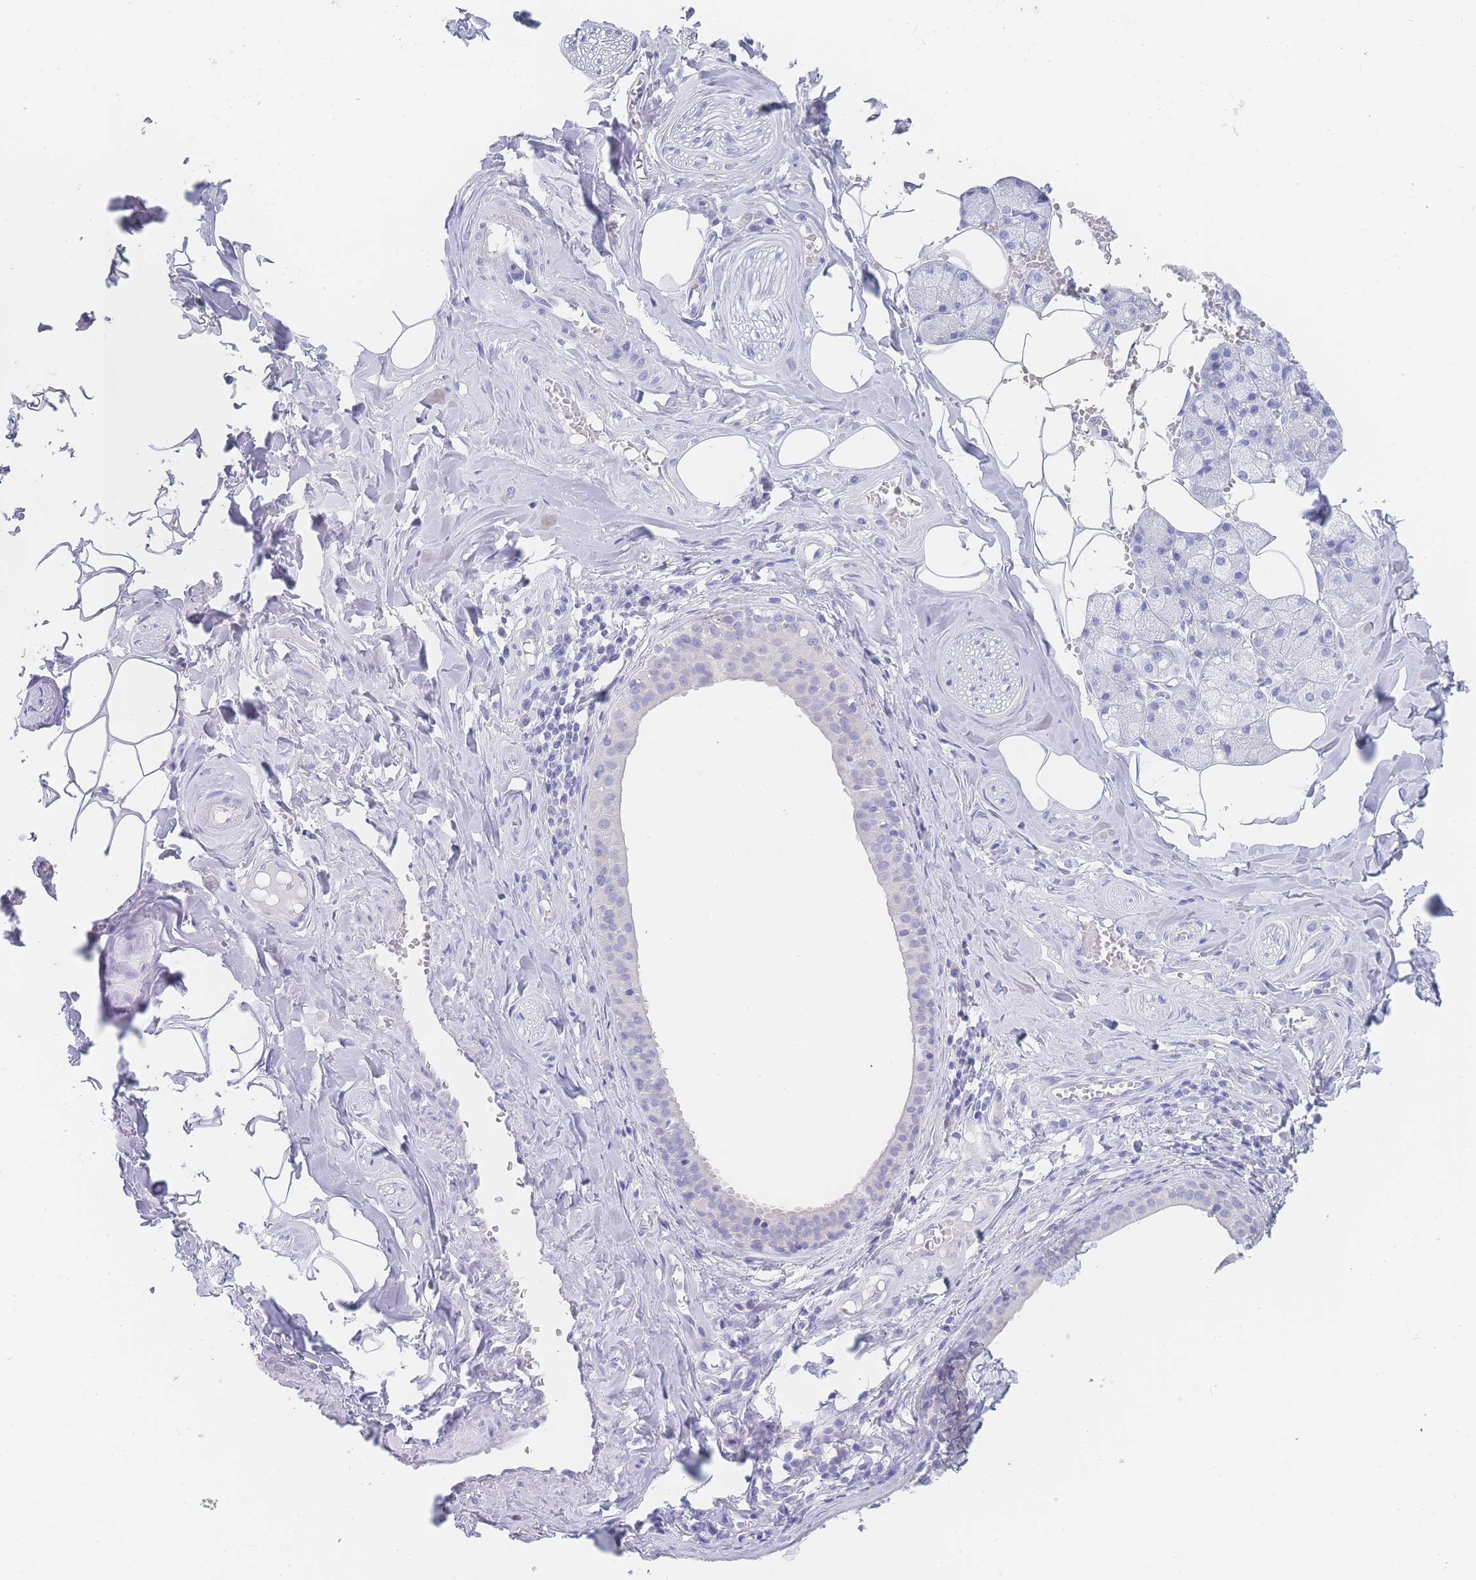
{"staining": {"intensity": "negative", "quantity": "none", "location": "none"}, "tissue": "salivary gland", "cell_type": "Glandular cells", "image_type": "normal", "snomed": [{"axis": "morphology", "description": "Normal tissue, NOS"}, {"axis": "topography", "description": "Salivary gland"}], "caption": "The IHC histopathology image has no significant staining in glandular cells of salivary gland.", "gene": "LZTFL1", "patient": {"sex": "male", "age": 62}}